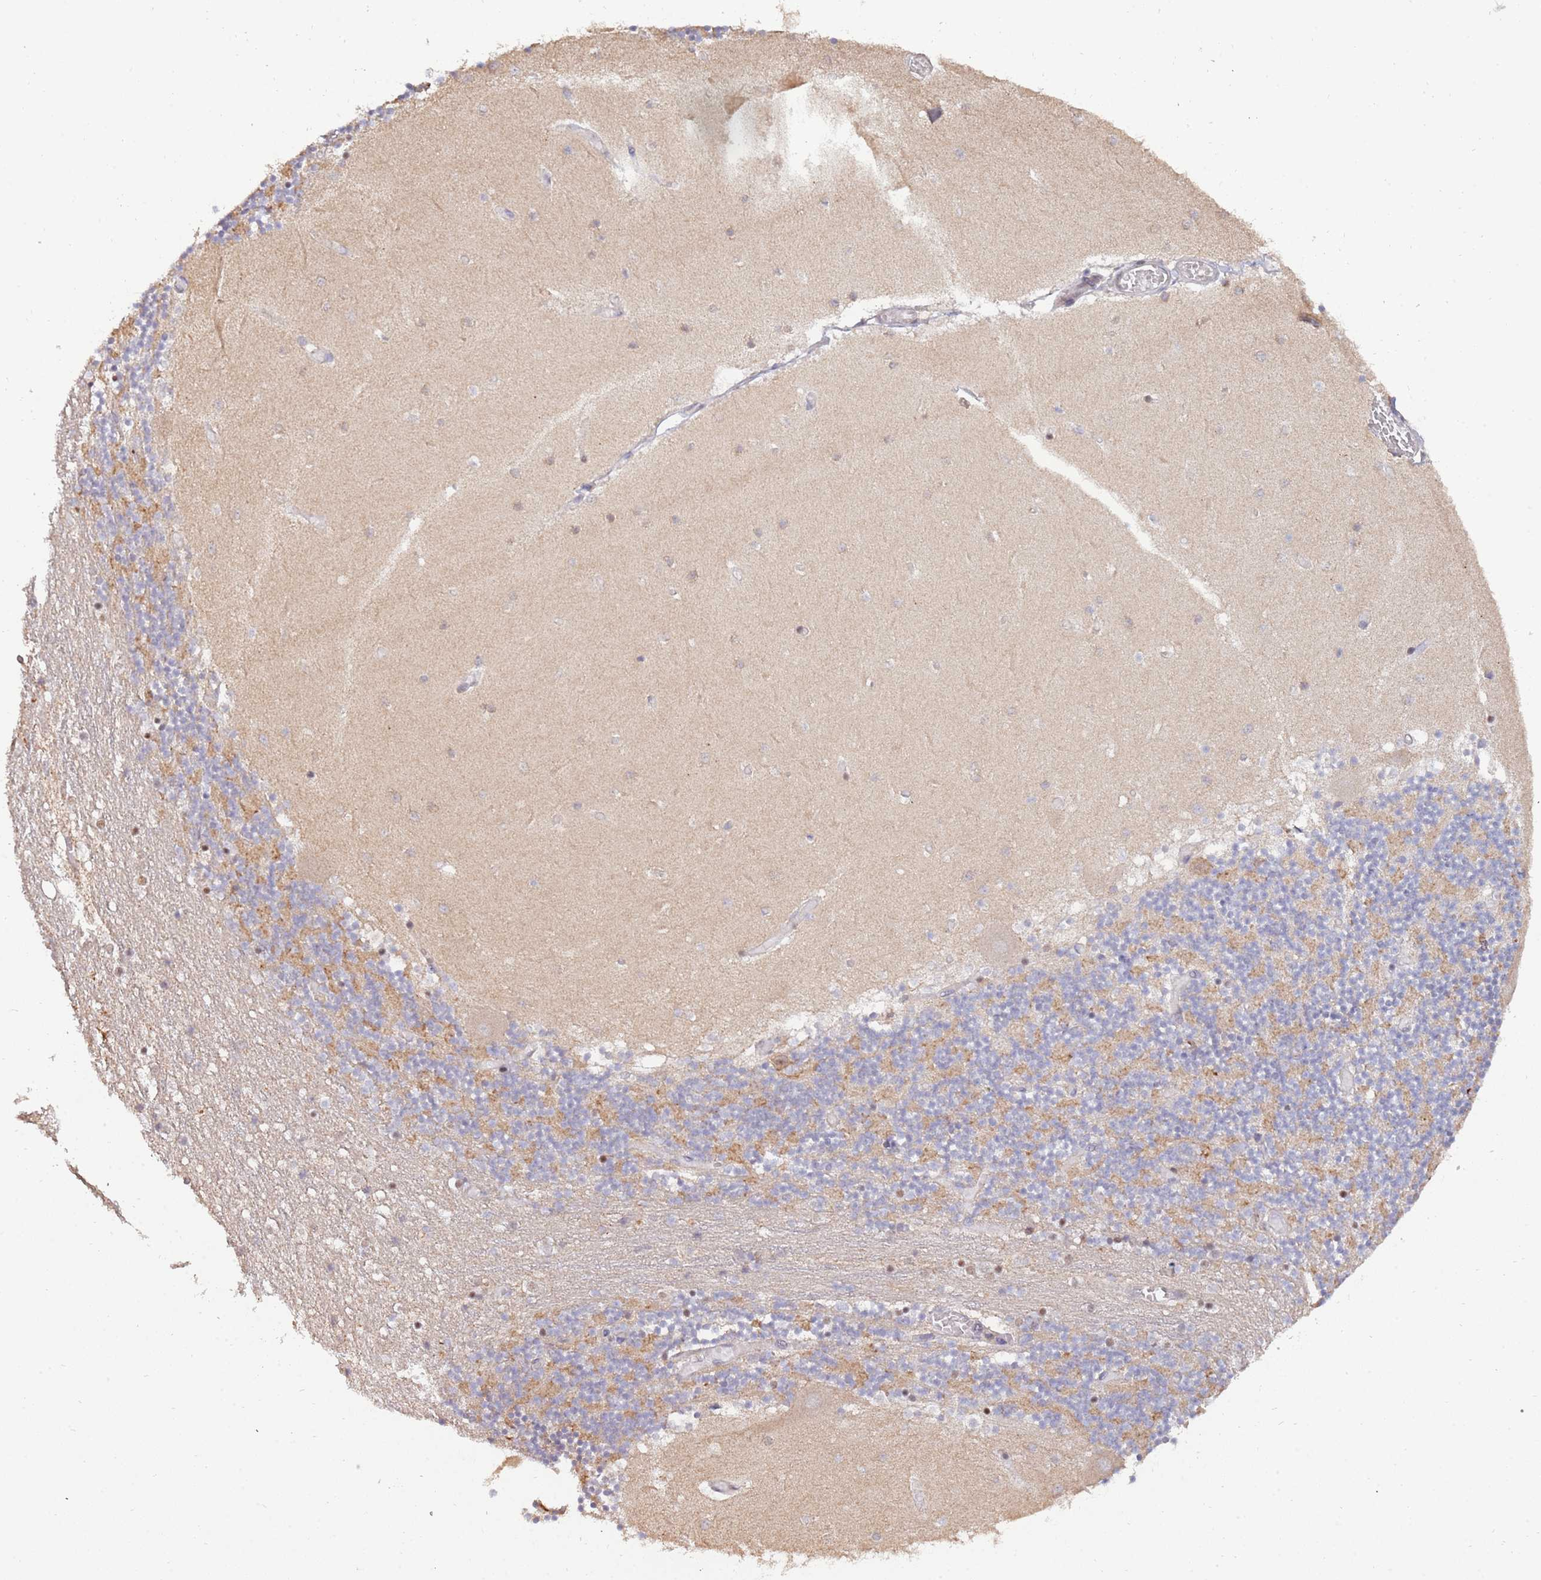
{"staining": {"intensity": "moderate", "quantity": "25%-75%", "location": "cytoplasmic/membranous,nuclear"}, "tissue": "cerebellum", "cell_type": "Cells in granular layer", "image_type": "normal", "snomed": [{"axis": "morphology", "description": "Normal tissue, NOS"}, {"axis": "topography", "description": "Cerebellum"}], "caption": "This photomicrograph displays normal cerebellum stained with immunohistochemistry (IHC) to label a protein in brown. The cytoplasmic/membranous,nuclear of cells in granular layer show moderate positivity for the protein. Nuclei are counter-stained blue.", "gene": "RIF1", "patient": {"sex": "female", "age": 28}}